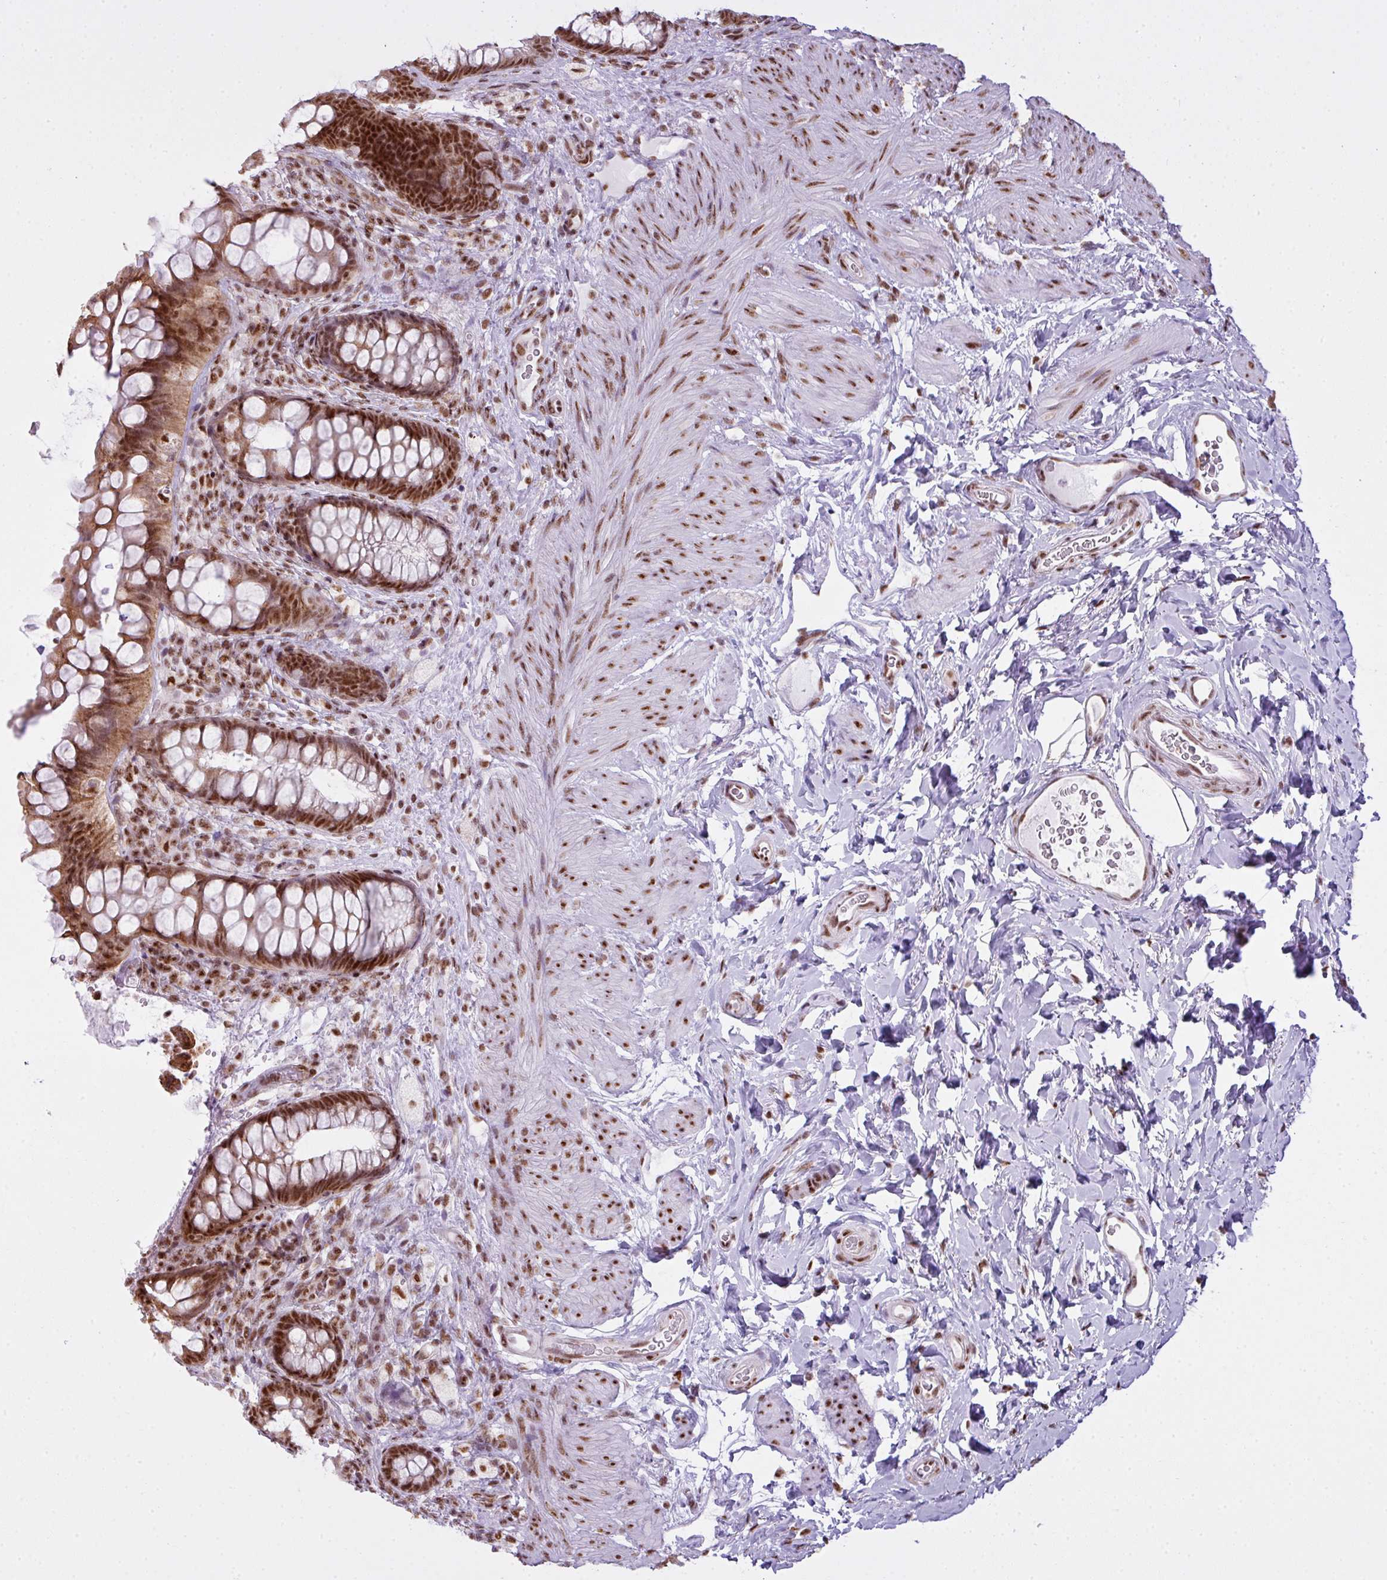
{"staining": {"intensity": "strong", "quantity": ">75%", "location": "cytoplasmic/membranous,nuclear"}, "tissue": "rectum", "cell_type": "Glandular cells", "image_type": "normal", "snomed": [{"axis": "morphology", "description": "Normal tissue, NOS"}, {"axis": "topography", "description": "Rectum"}, {"axis": "topography", "description": "Peripheral nerve tissue"}], "caption": "An immunohistochemistry histopathology image of normal tissue is shown. Protein staining in brown shows strong cytoplasmic/membranous,nuclear positivity in rectum within glandular cells.", "gene": "ARL6IP4", "patient": {"sex": "female", "age": 69}}